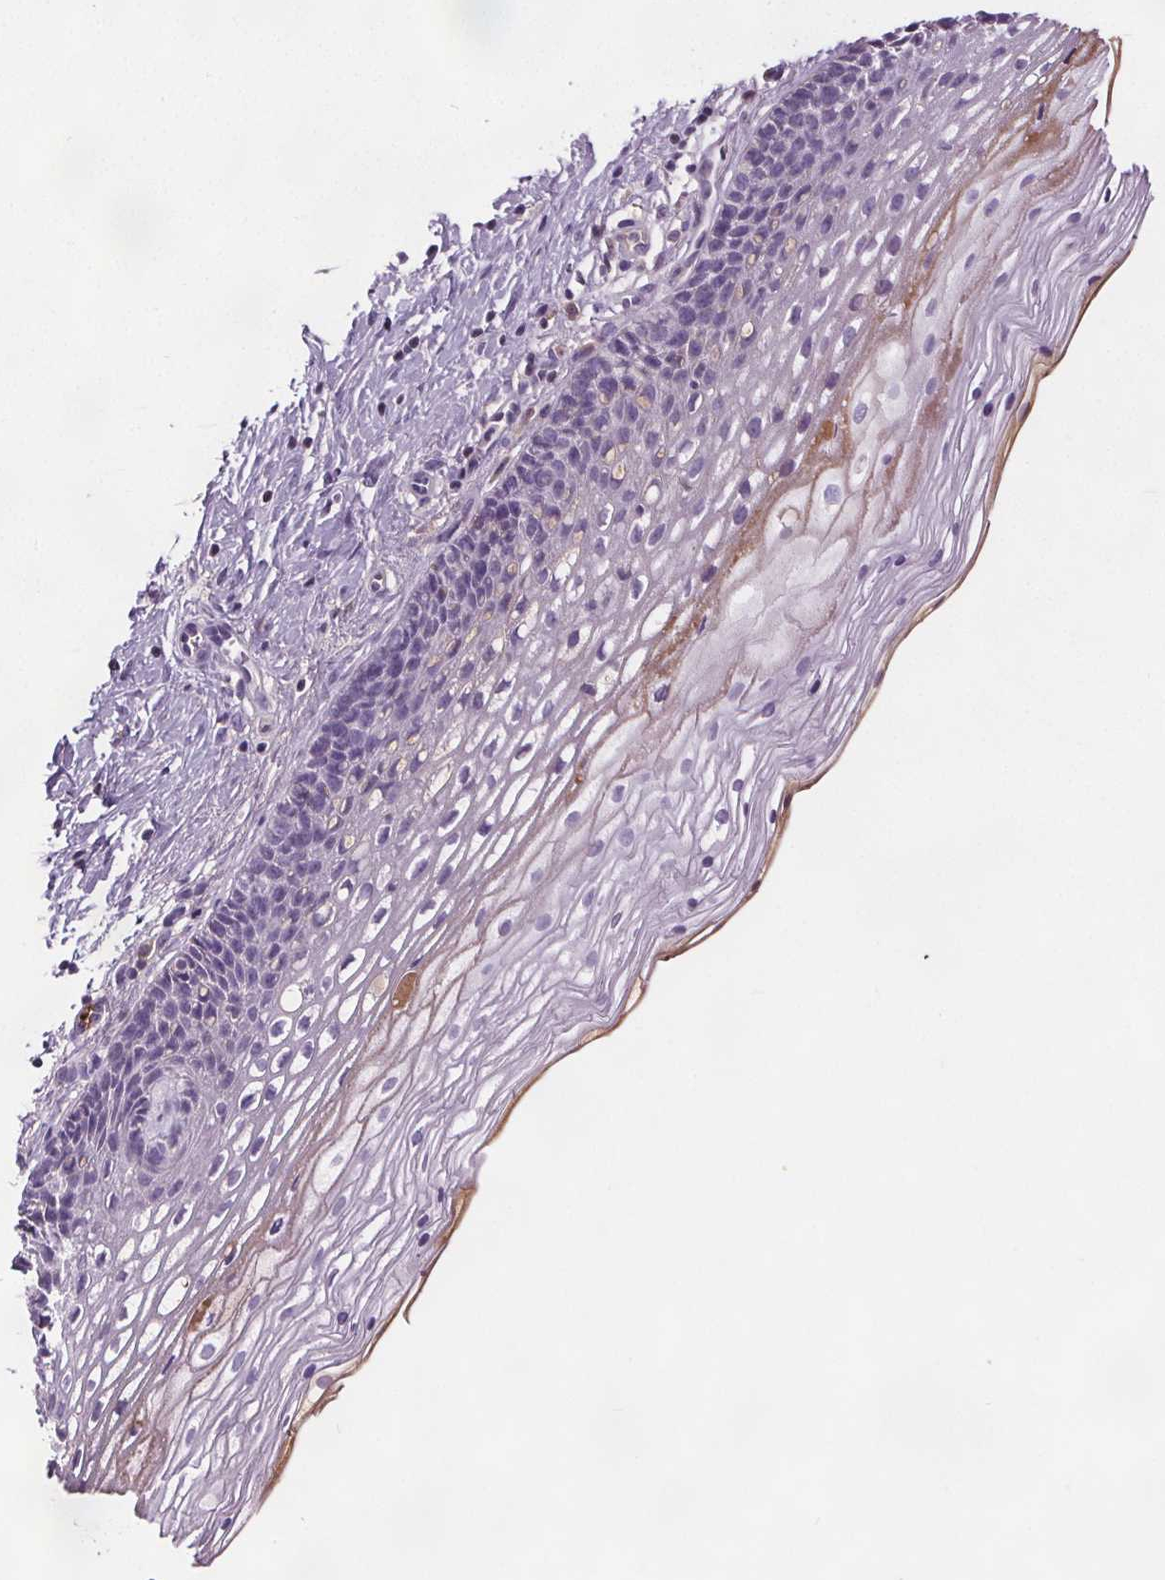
{"staining": {"intensity": "negative", "quantity": "none", "location": "none"}, "tissue": "cervix", "cell_type": "Glandular cells", "image_type": "normal", "snomed": [{"axis": "morphology", "description": "Normal tissue, NOS"}, {"axis": "topography", "description": "Cervix"}], "caption": "Protein analysis of normal cervix shows no significant staining in glandular cells.", "gene": "CD5L", "patient": {"sex": "female", "age": 34}}